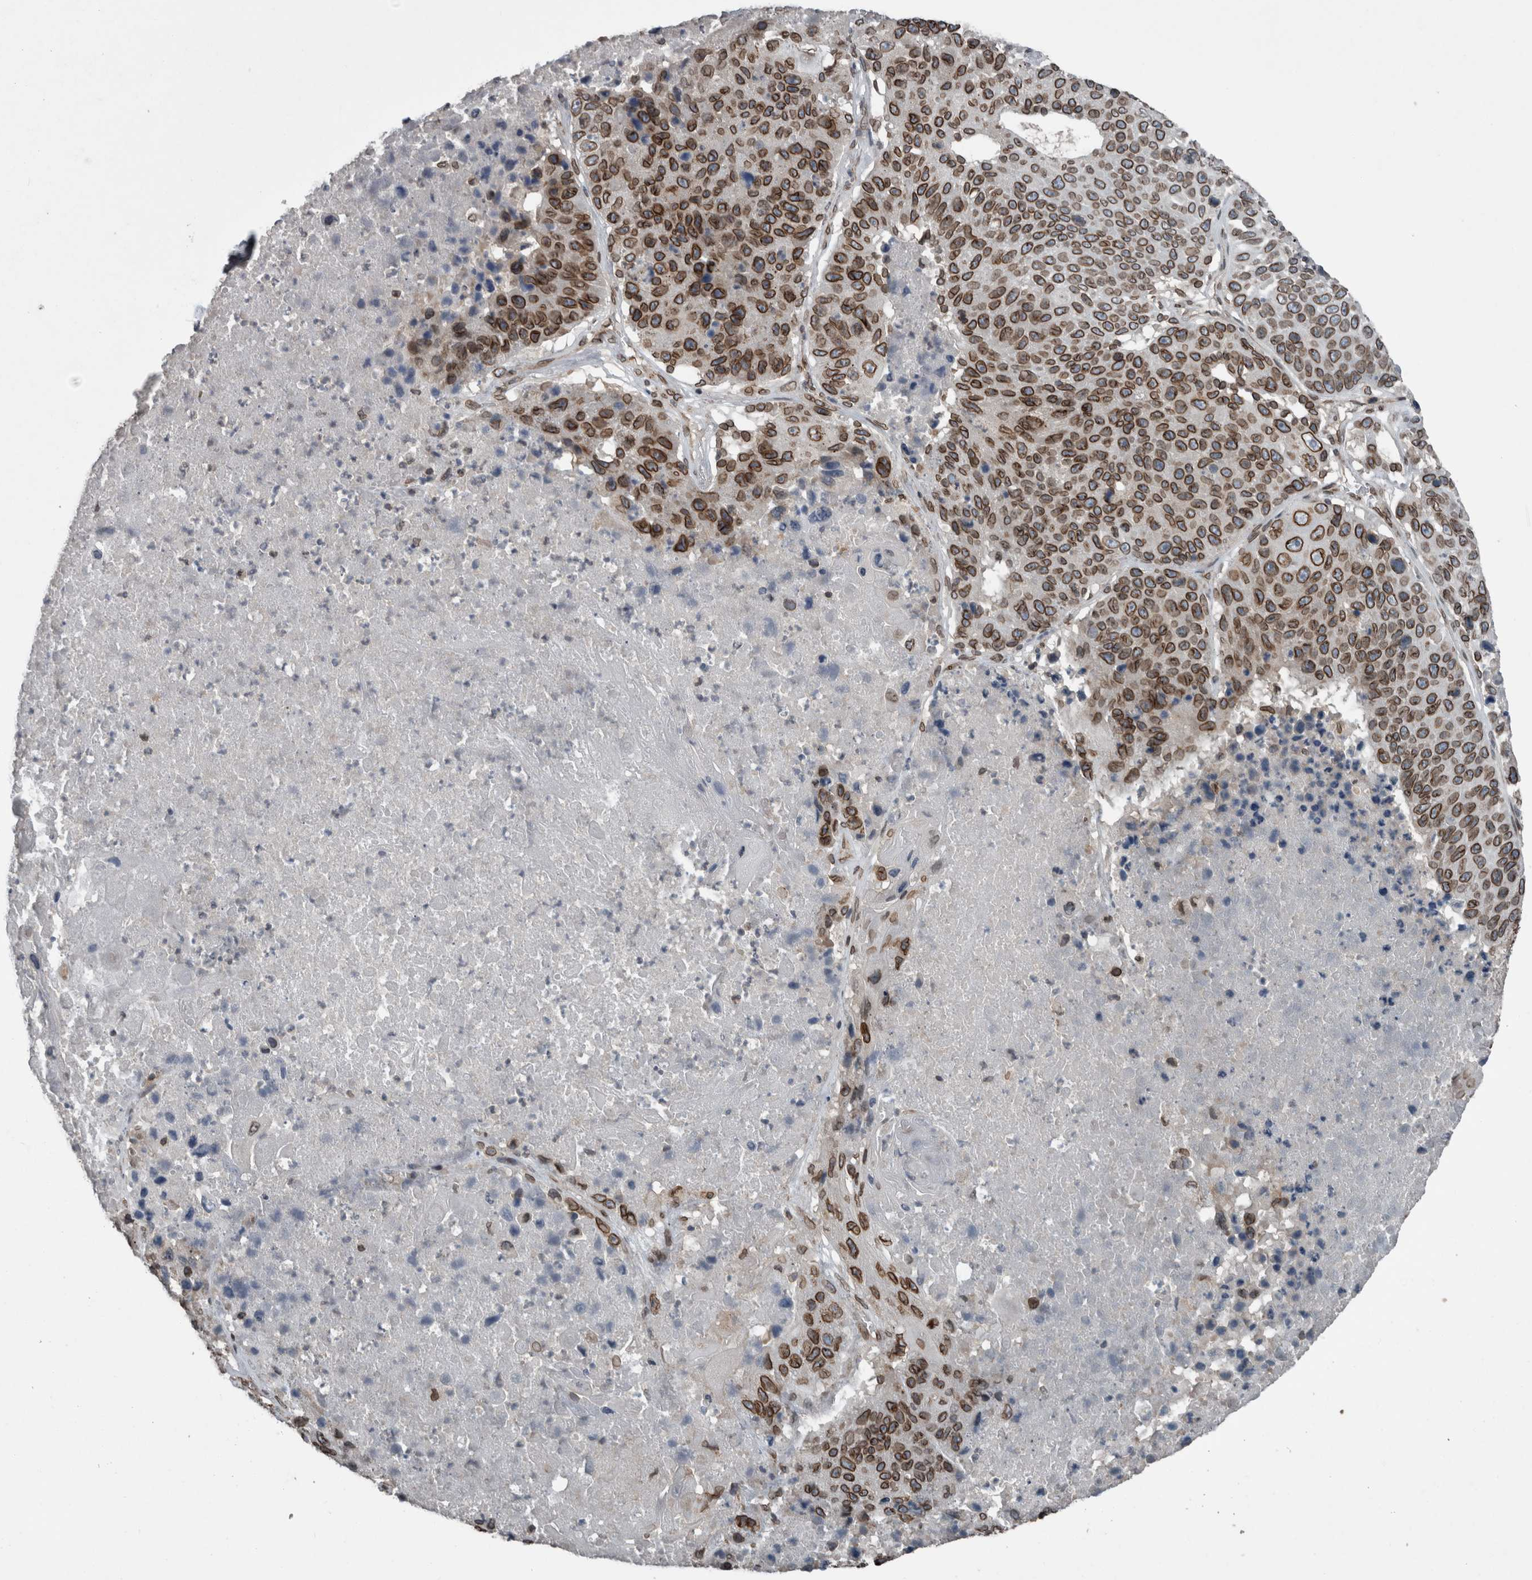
{"staining": {"intensity": "strong", "quantity": ">75%", "location": "cytoplasmic/membranous,nuclear"}, "tissue": "lung cancer", "cell_type": "Tumor cells", "image_type": "cancer", "snomed": [{"axis": "morphology", "description": "Squamous cell carcinoma, NOS"}, {"axis": "topography", "description": "Lung"}], "caption": "Strong cytoplasmic/membranous and nuclear expression is appreciated in approximately >75% of tumor cells in lung cancer.", "gene": "RANBP2", "patient": {"sex": "male", "age": 61}}